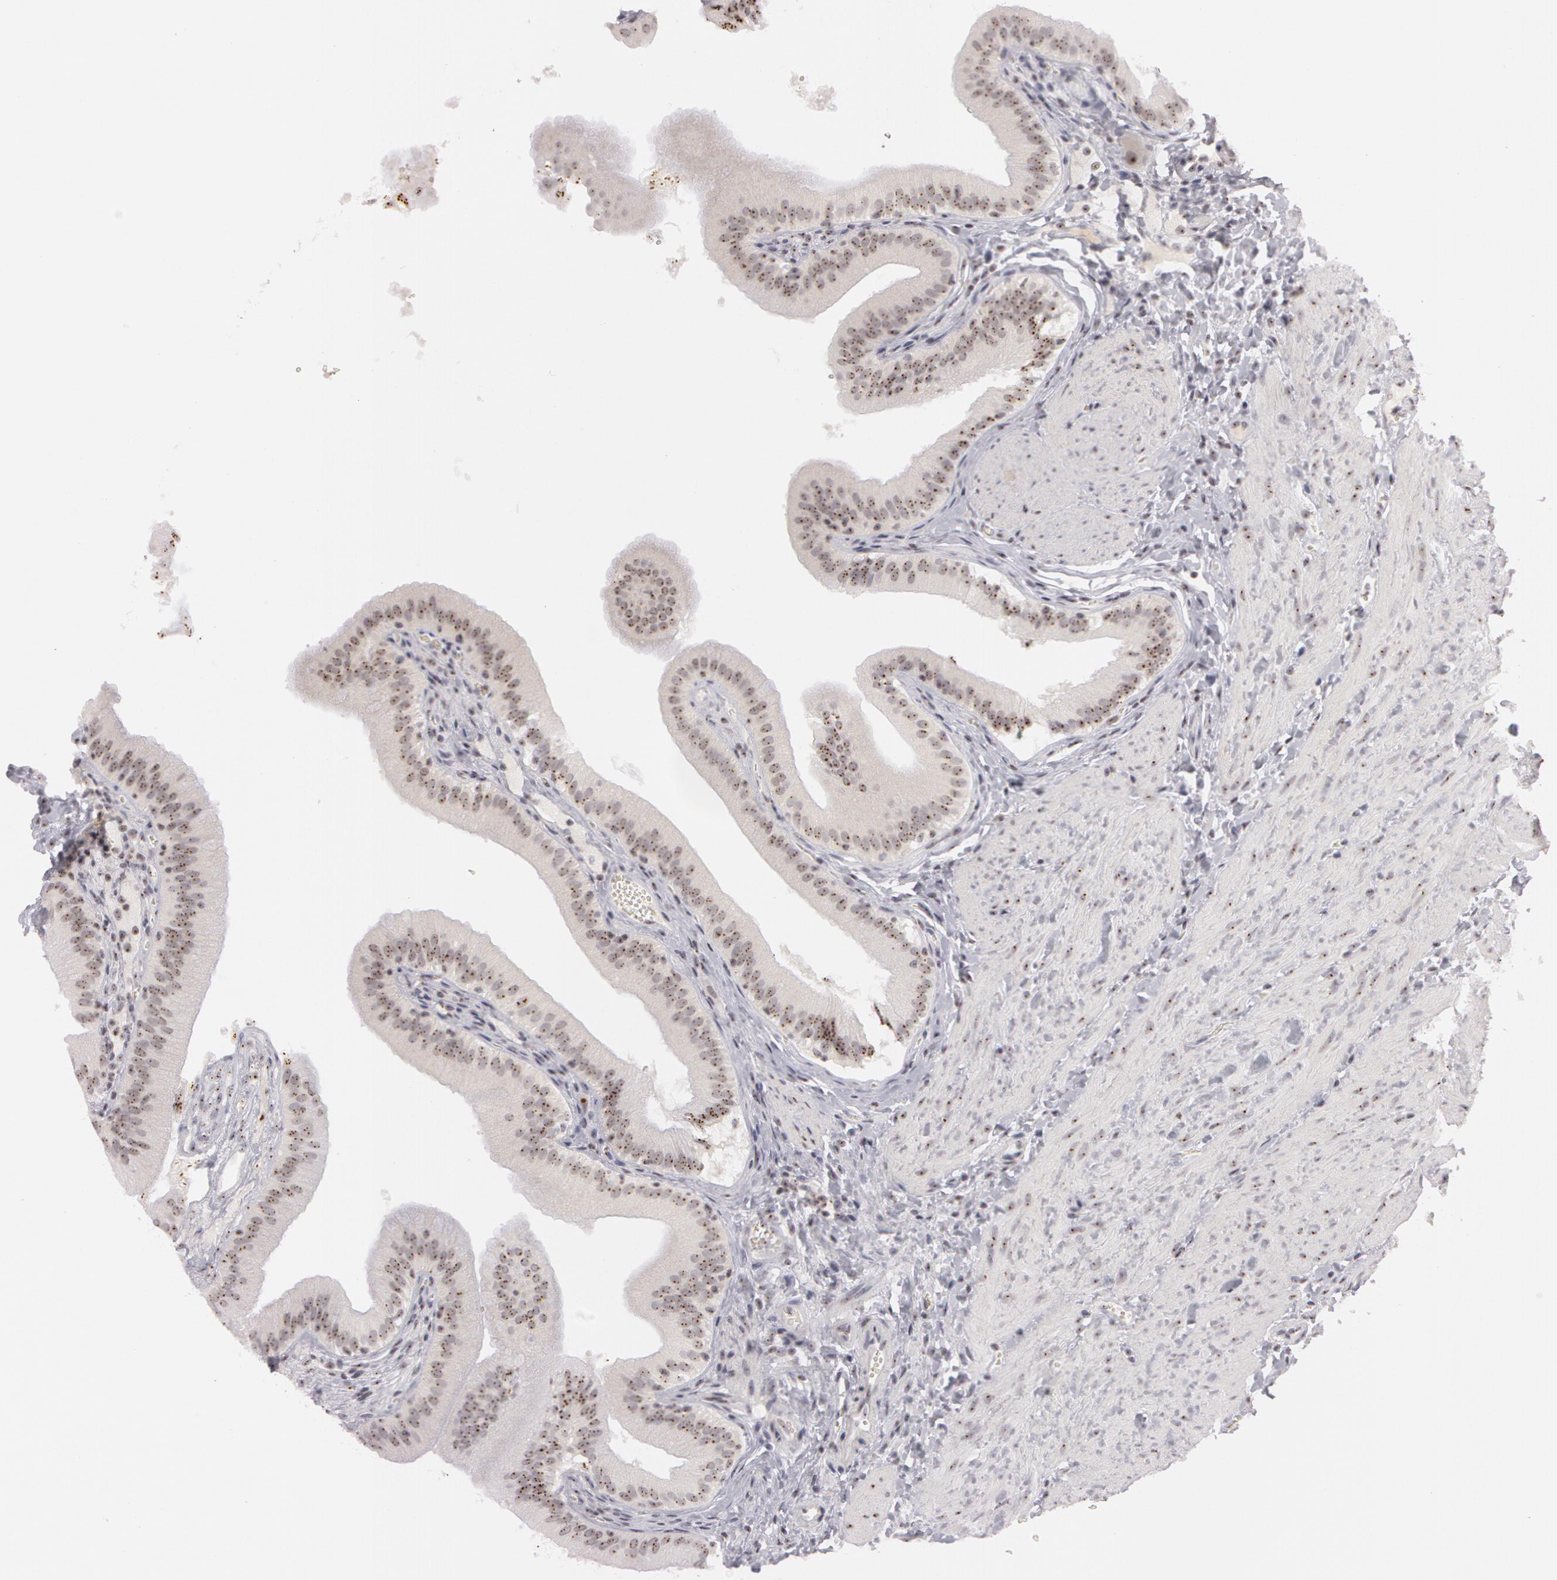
{"staining": {"intensity": "moderate", "quantity": ">75%", "location": "nuclear"}, "tissue": "gallbladder", "cell_type": "Glandular cells", "image_type": "normal", "snomed": [{"axis": "morphology", "description": "Normal tissue, NOS"}, {"axis": "topography", "description": "Gallbladder"}], "caption": "Moderate nuclear staining for a protein is seen in approximately >75% of glandular cells of unremarkable gallbladder using immunohistochemistry.", "gene": "FBL", "patient": {"sex": "female", "age": 24}}